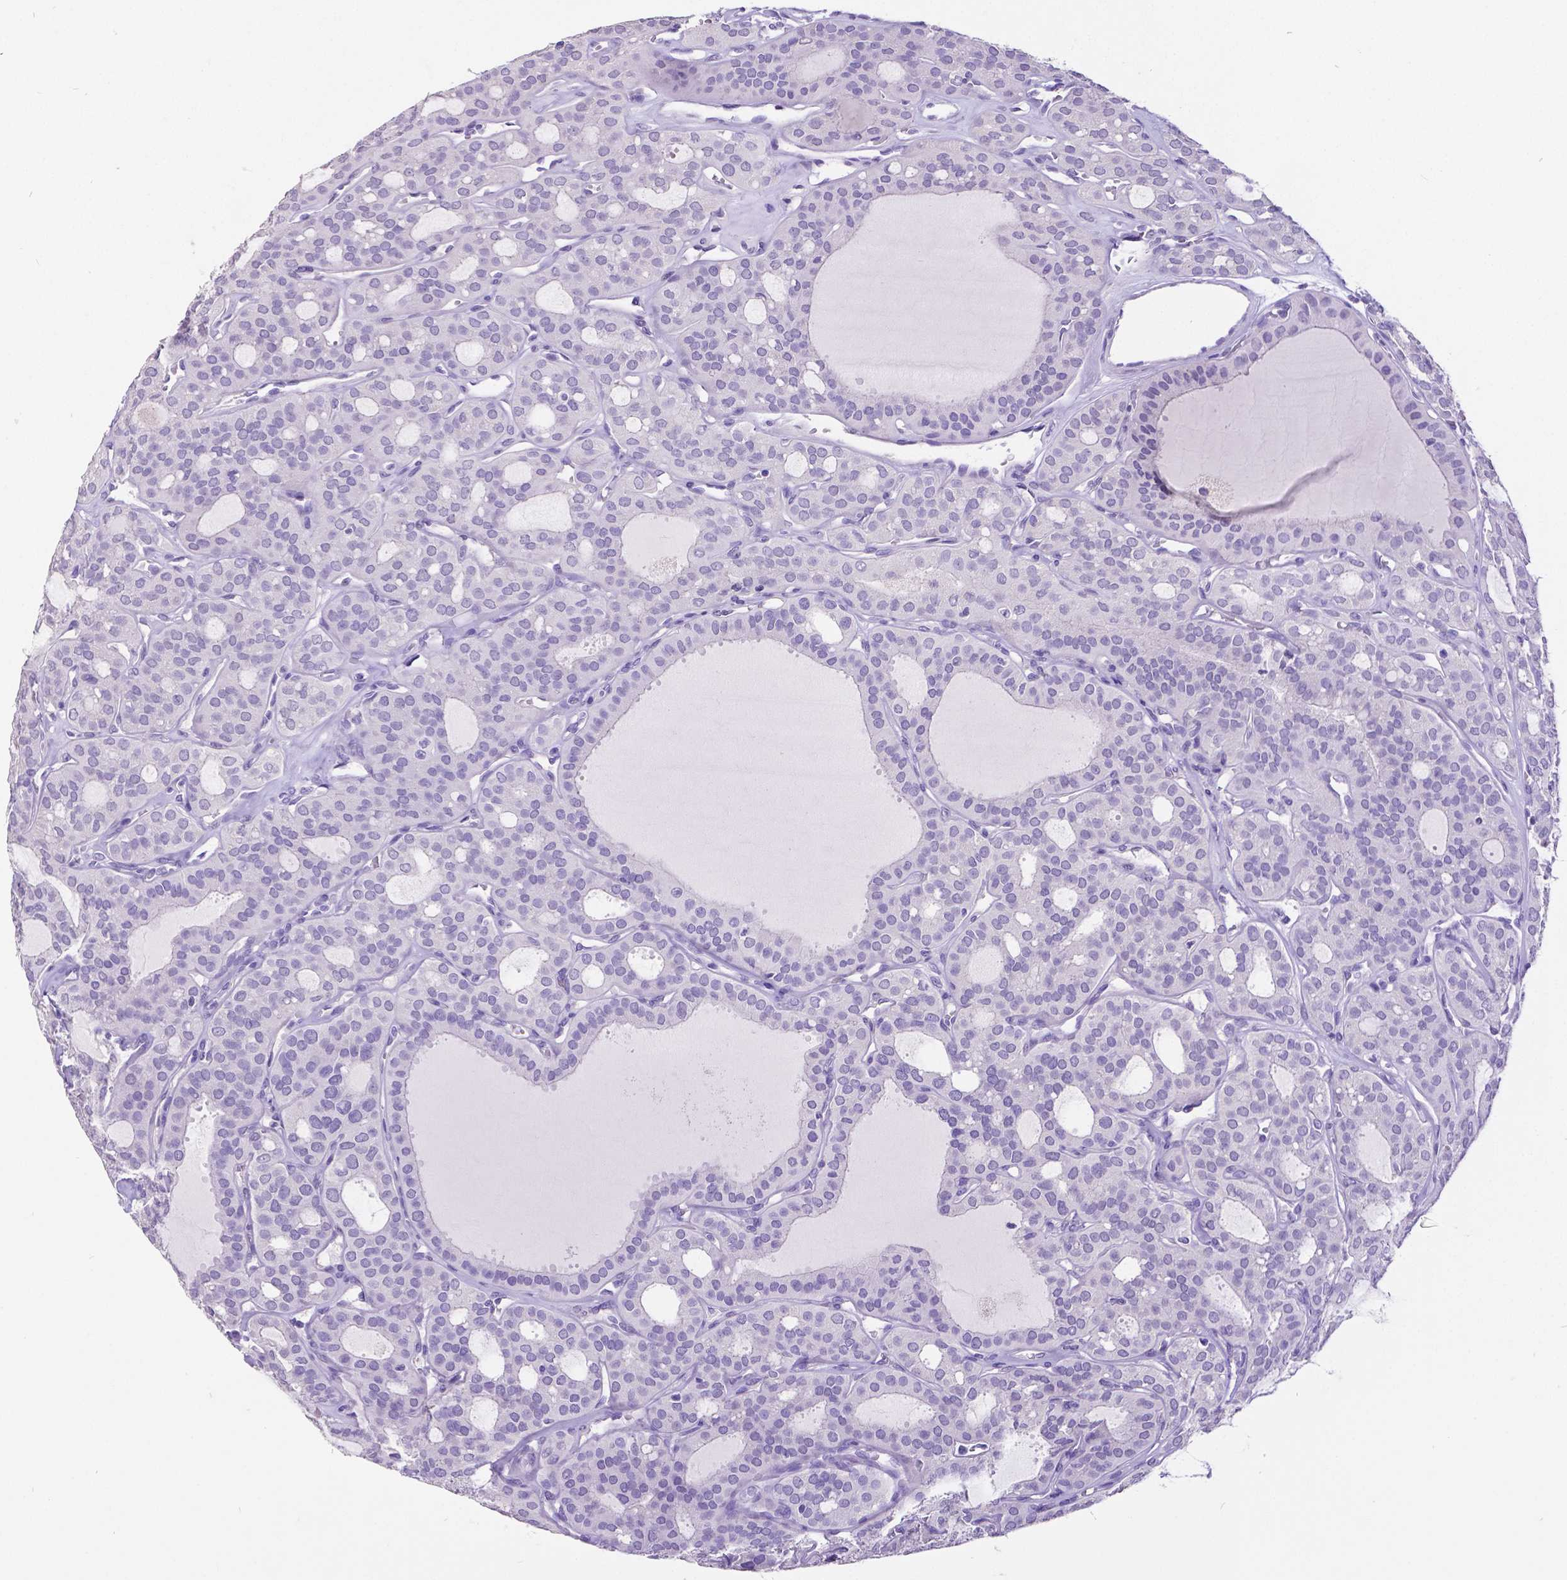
{"staining": {"intensity": "negative", "quantity": "none", "location": "none"}, "tissue": "thyroid cancer", "cell_type": "Tumor cells", "image_type": "cancer", "snomed": [{"axis": "morphology", "description": "Follicular adenoma carcinoma, NOS"}, {"axis": "topography", "description": "Thyroid gland"}], "caption": "Protein analysis of thyroid cancer (follicular adenoma carcinoma) displays no significant positivity in tumor cells. Brightfield microscopy of immunohistochemistry (IHC) stained with DAB (brown) and hematoxylin (blue), captured at high magnification.", "gene": "SATB2", "patient": {"sex": "male", "age": 75}}